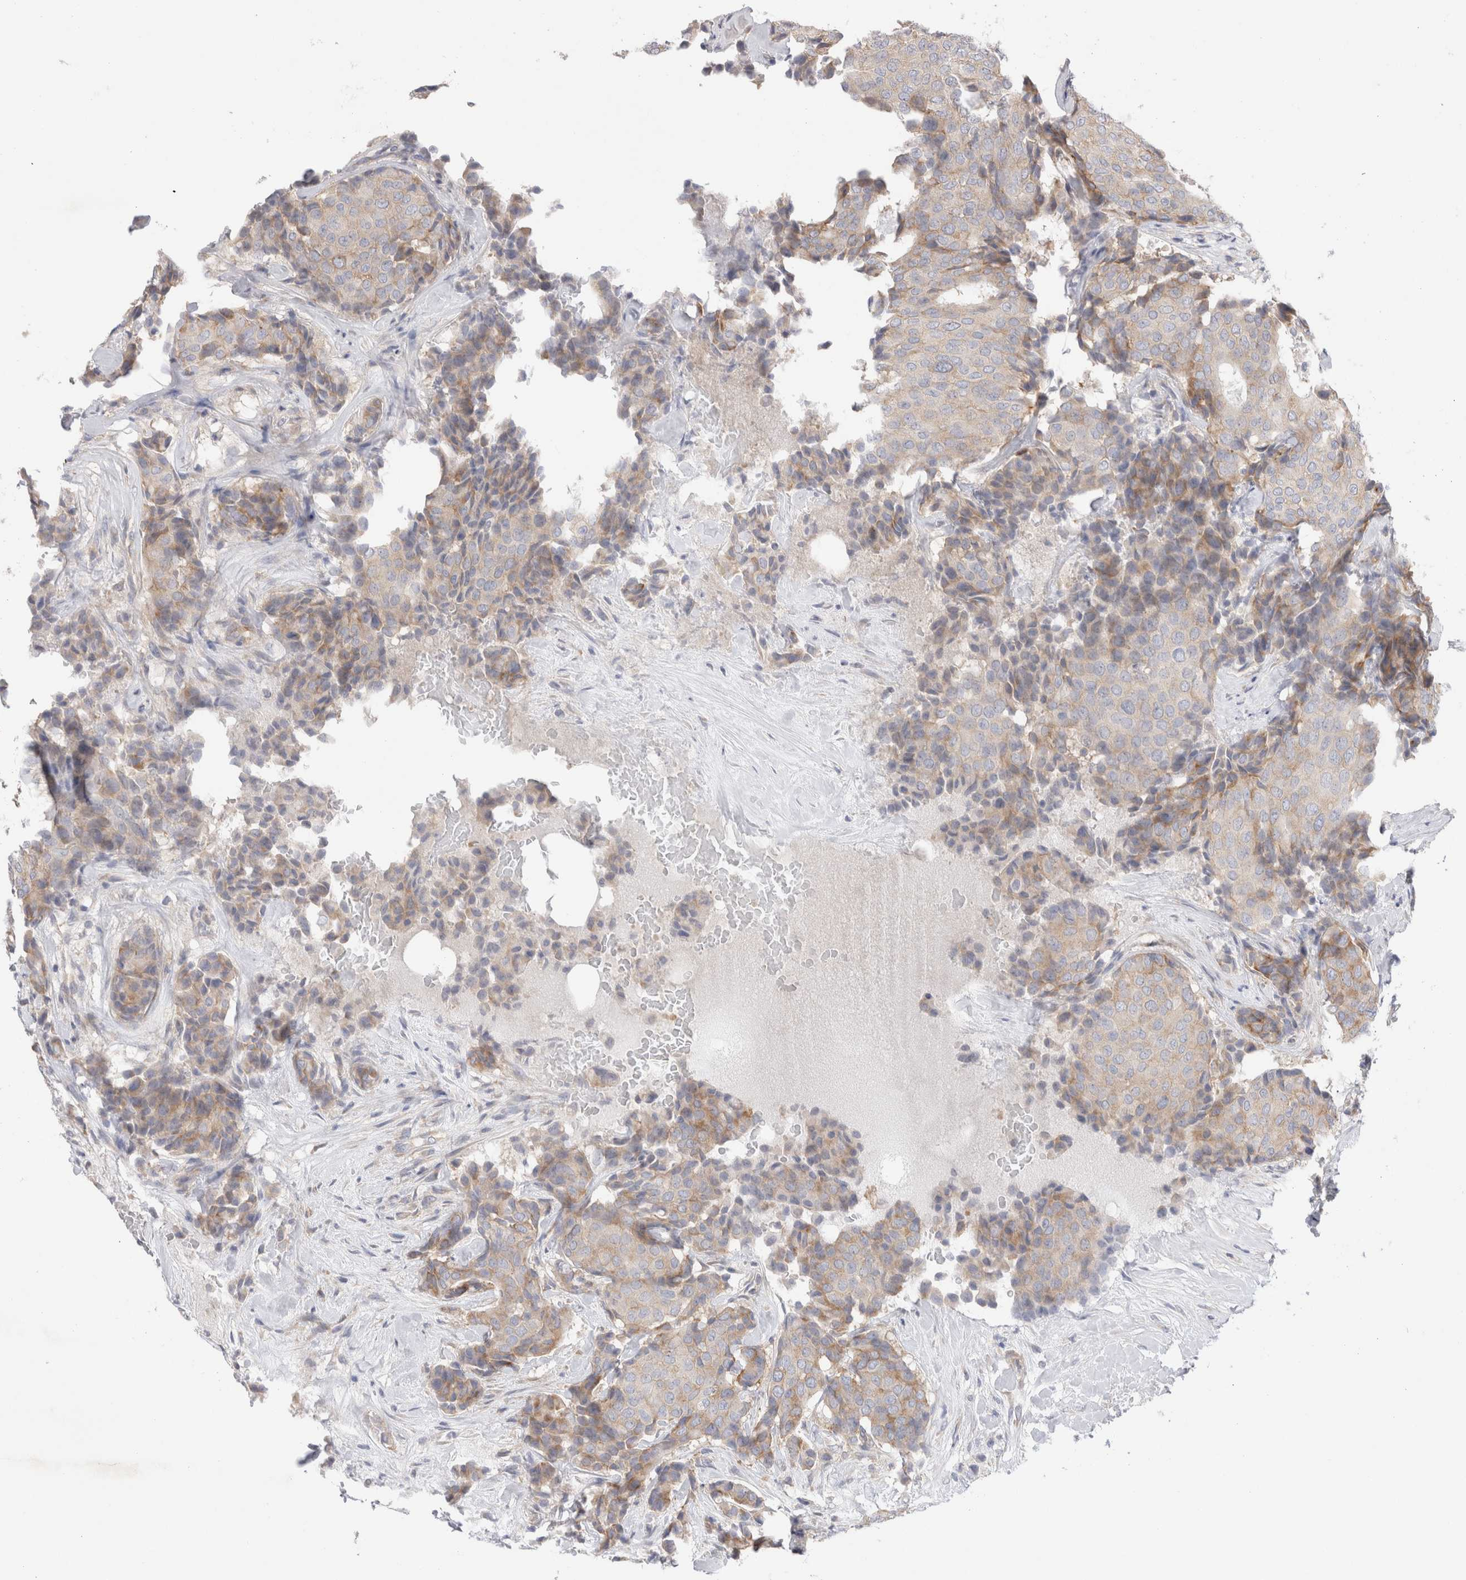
{"staining": {"intensity": "moderate", "quantity": "<25%", "location": "cytoplasmic/membranous"}, "tissue": "breast cancer", "cell_type": "Tumor cells", "image_type": "cancer", "snomed": [{"axis": "morphology", "description": "Duct carcinoma"}, {"axis": "topography", "description": "Breast"}], "caption": "The immunohistochemical stain highlights moderate cytoplasmic/membranous staining in tumor cells of invasive ductal carcinoma (breast) tissue. Ihc stains the protein of interest in brown and the nuclei are stained blue.", "gene": "ZNF23", "patient": {"sex": "female", "age": 75}}